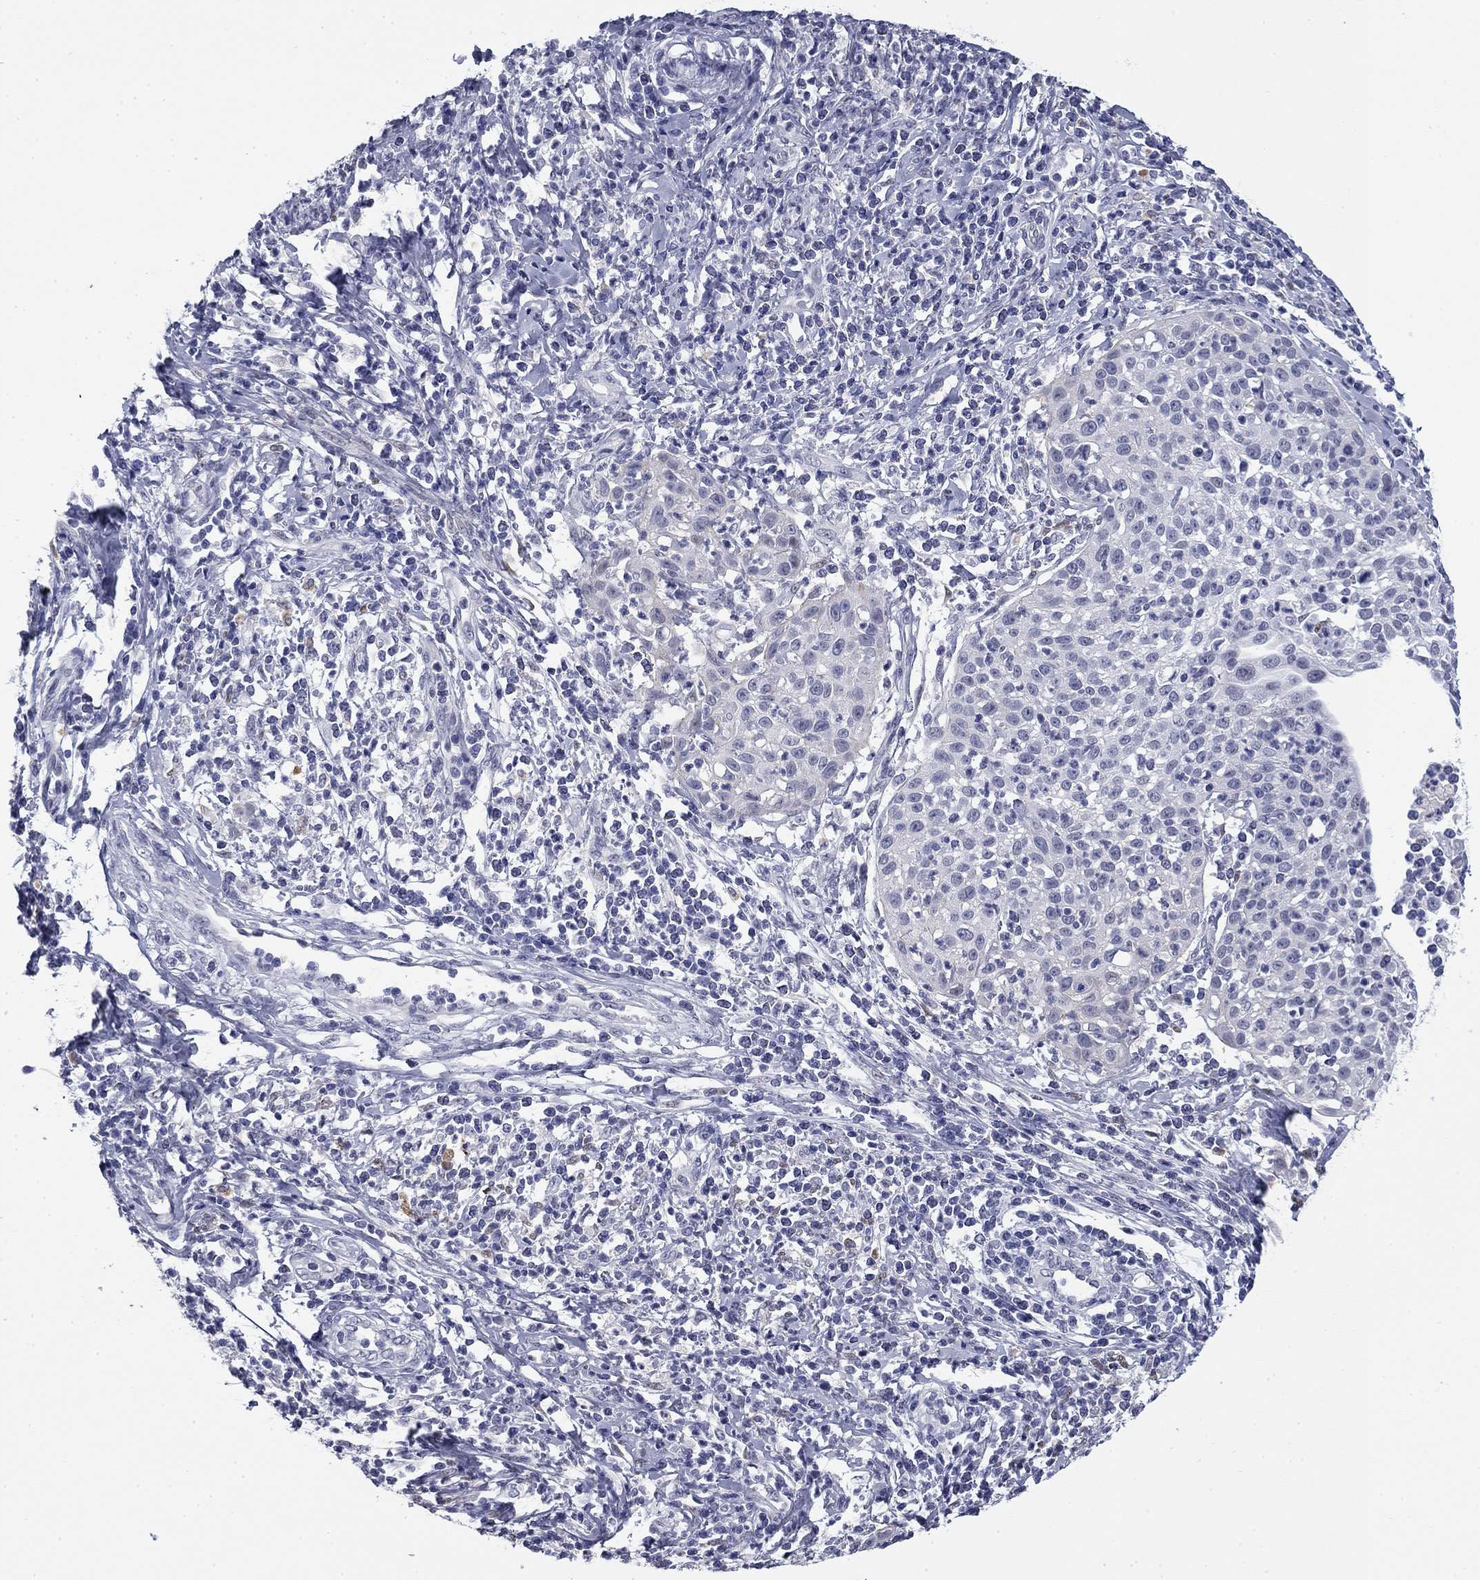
{"staining": {"intensity": "negative", "quantity": "none", "location": "none"}, "tissue": "cervical cancer", "cell_type": "Tumor cells", "image_type": "cancer", "snomed": [{"axis": "morphology", "description": "Squamous cell carcinoma, NOS"}, {"axis": "topography", "description": "Cervix"}], "caption": "Immunohistochemistry (IHC) of human squamous cell carcinoma (cervical) shows no expression in tumor cells.", "gene": "BCL2L14", "patient": {"sex": "female", "age": 26}}